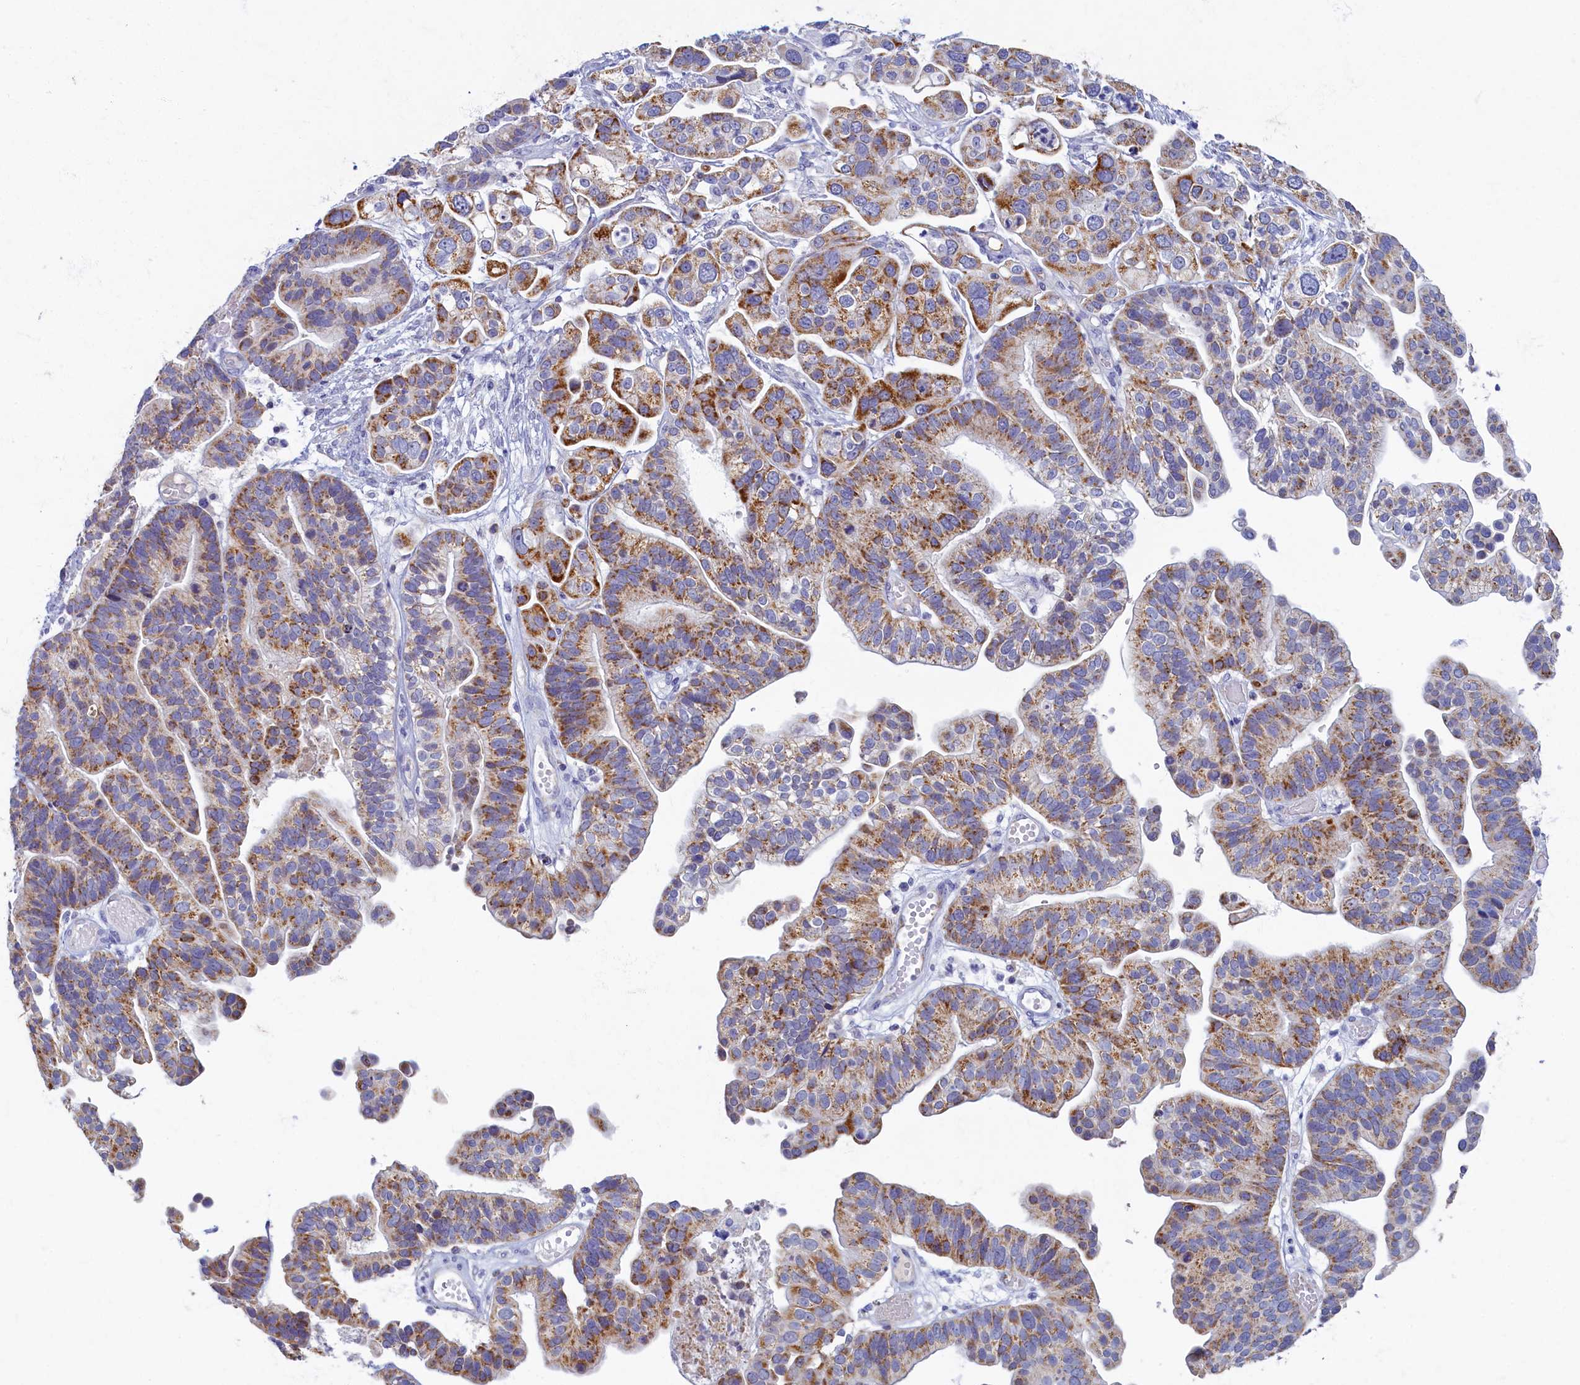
{"staining": {"intensity": "moderate", "quantity": ">75%", "location": "cytoplasmic/membranous"}, "tissue": "ovarian cancer", "cell_type": "Tumor cells", "image_type": "cancer", "snomed": [{"axis": "morphology", "description": "Cystadenocarcinoma, serous, NOS"}, {"axis": "topography", "description": "Ovary"}], "caption": "Serous cystadenocarcinoma (ovarian) stained with a brown dye exhibits moderate cytoplasmic/membranous positive staining in about >75% of tumor cells.", "gene": "OCIAD2", "patient": {"sex": "female", "age": 56}}